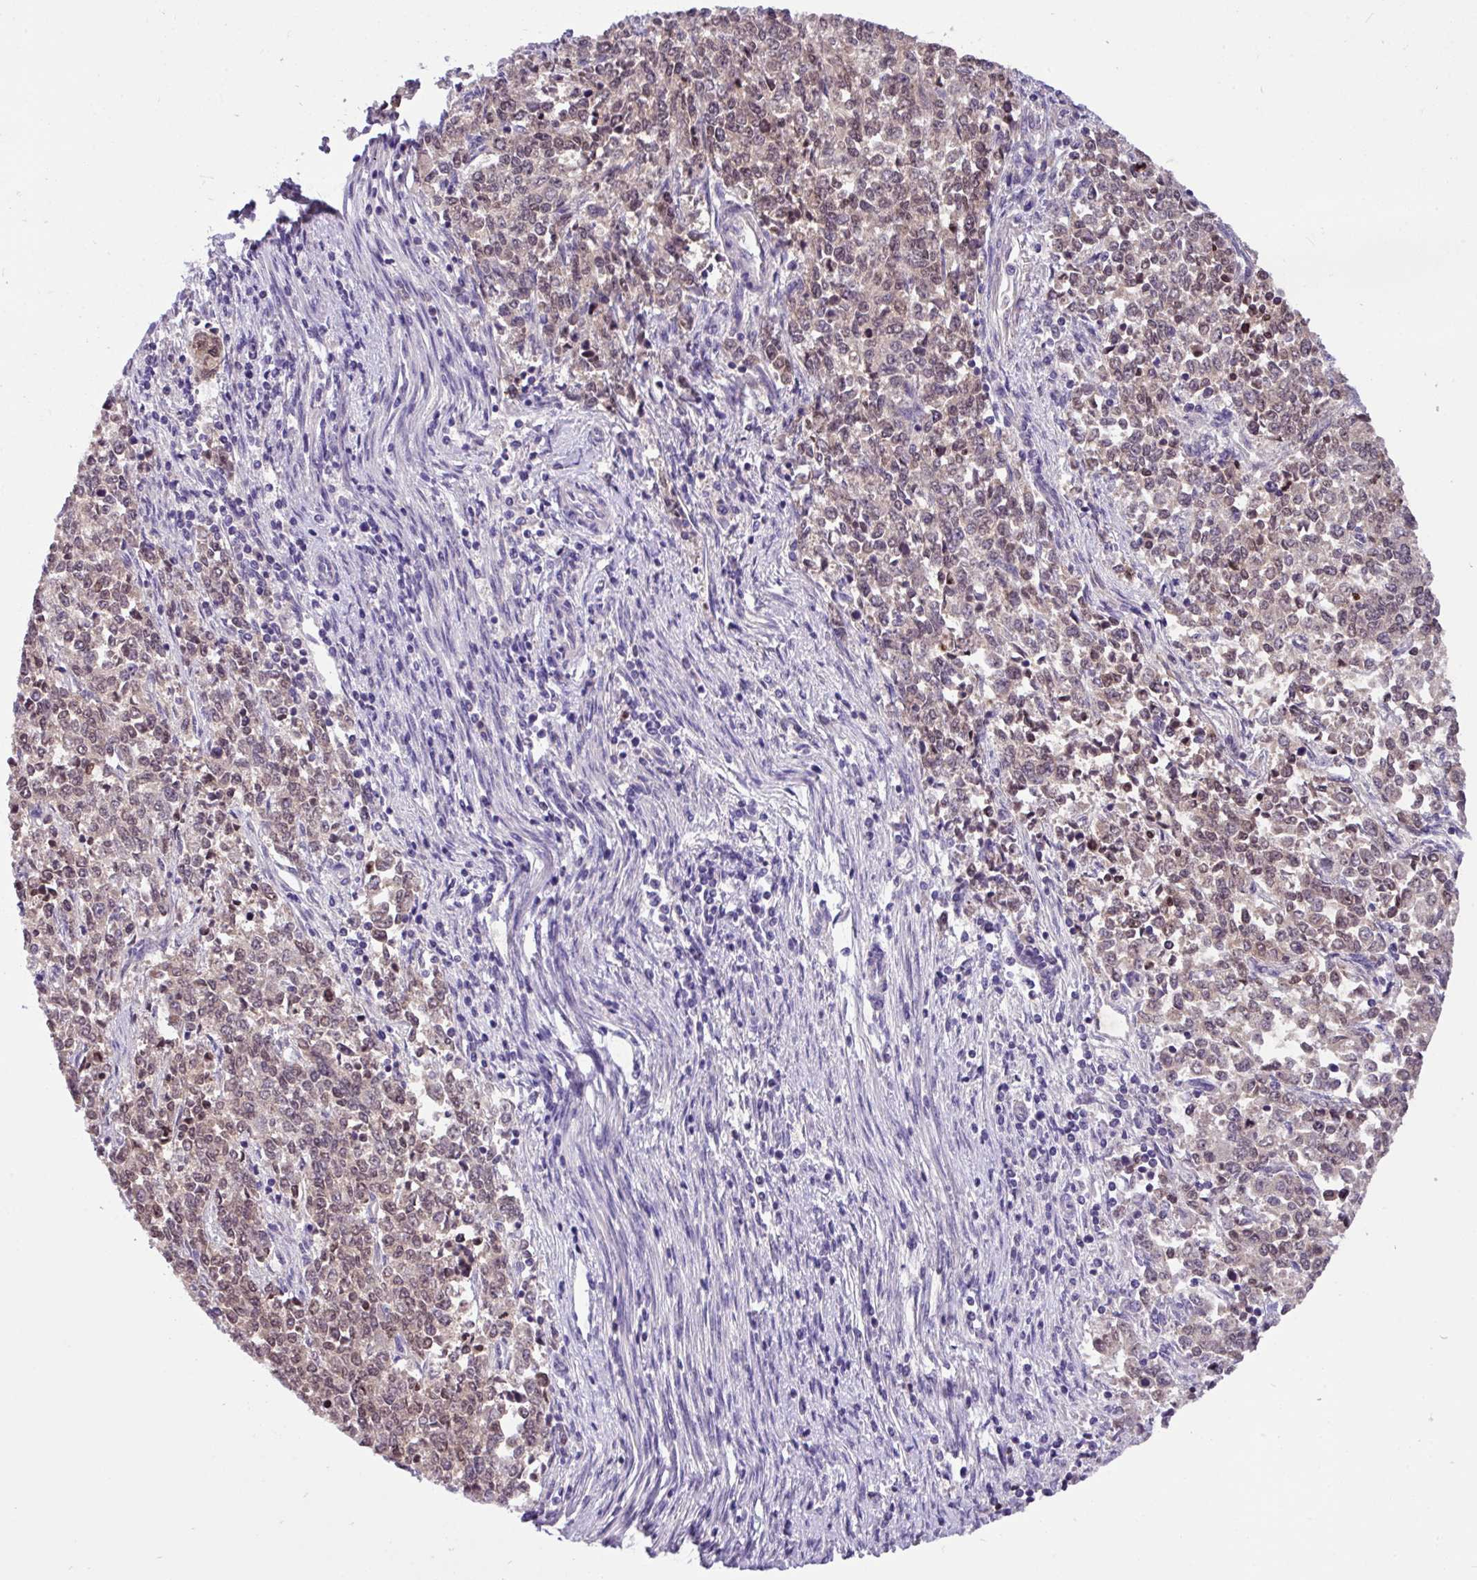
{"staining": {"intensity": "moderate", "quantity": ">75%", "location": "nuclear"}, "tissue": "endometrial cancer", "cell_type": "Tumor cells", "image_type": "cancer", "snomed": [{"axis": "morphology", "description": "Adenocarcinoma, NOS"}, {"axis": "topography", "description": "Endometrium"}], "caption": "Moderate nuclear protein positivity is identified in approximately >75% of tumor cells in adenocarcinoma (endometrial).", "gene": "PAX8", "patient": {"sex": "female", "age": 50}}